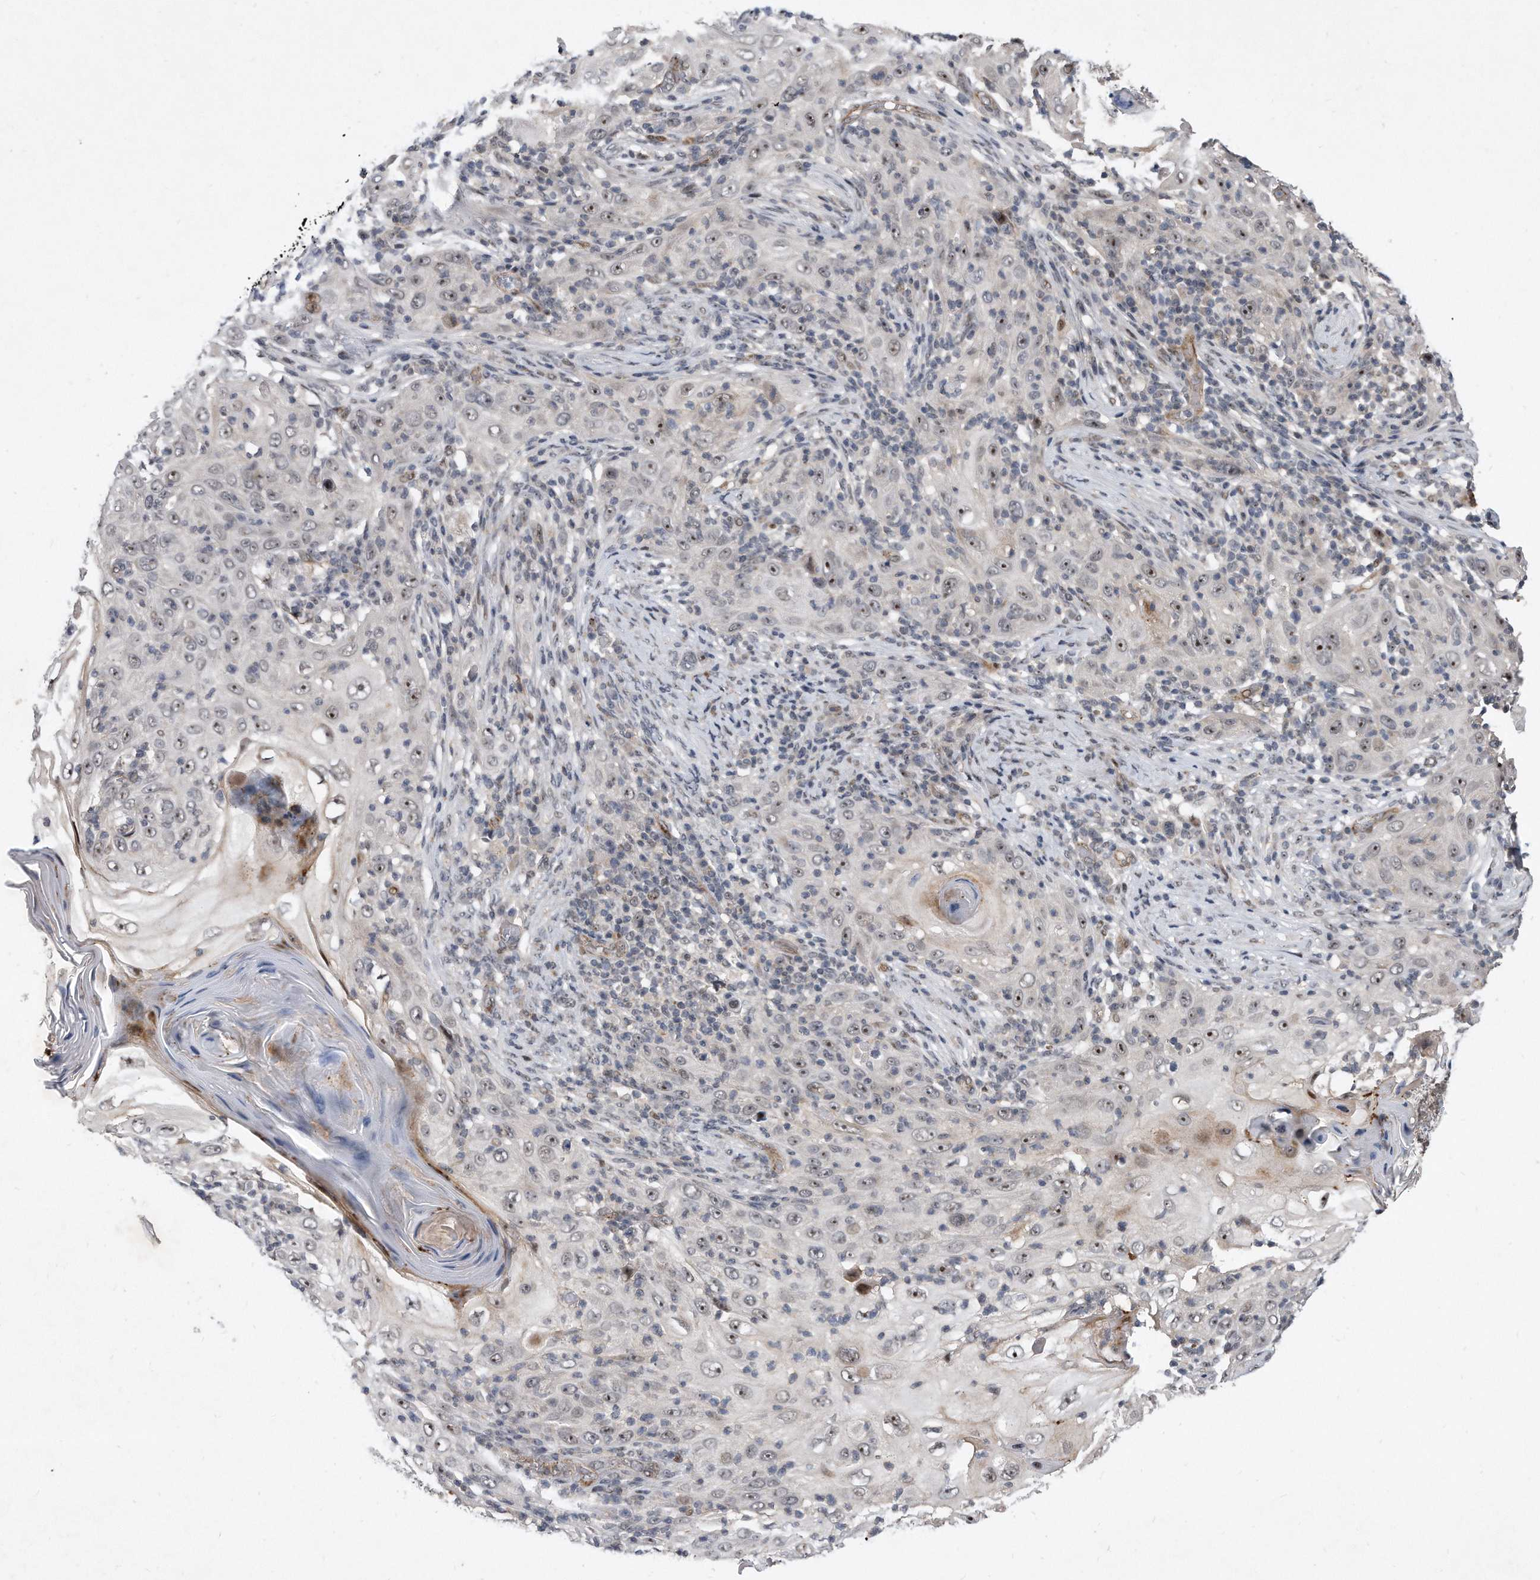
{"staining": {"intensity": "moderate", "quantity": "<25%", "location": "nuclear"}, "tissue": "skin cancer", "cell_type": "Tumor cells", "image_type": "cancer", "snomed": [{"axis": "morphology", "description": "Squamous cell carcinoma, NOS"}, {"axis": "topography", "description": "Skin"}], "caption": "Tumor cells show low levels of moderate nuclear expression in approximately <25% of cells in human skin cancer (squamous cell carcinoma).", "gene": "PGBD2", "patient": {"sex": "female", "age": 88}}